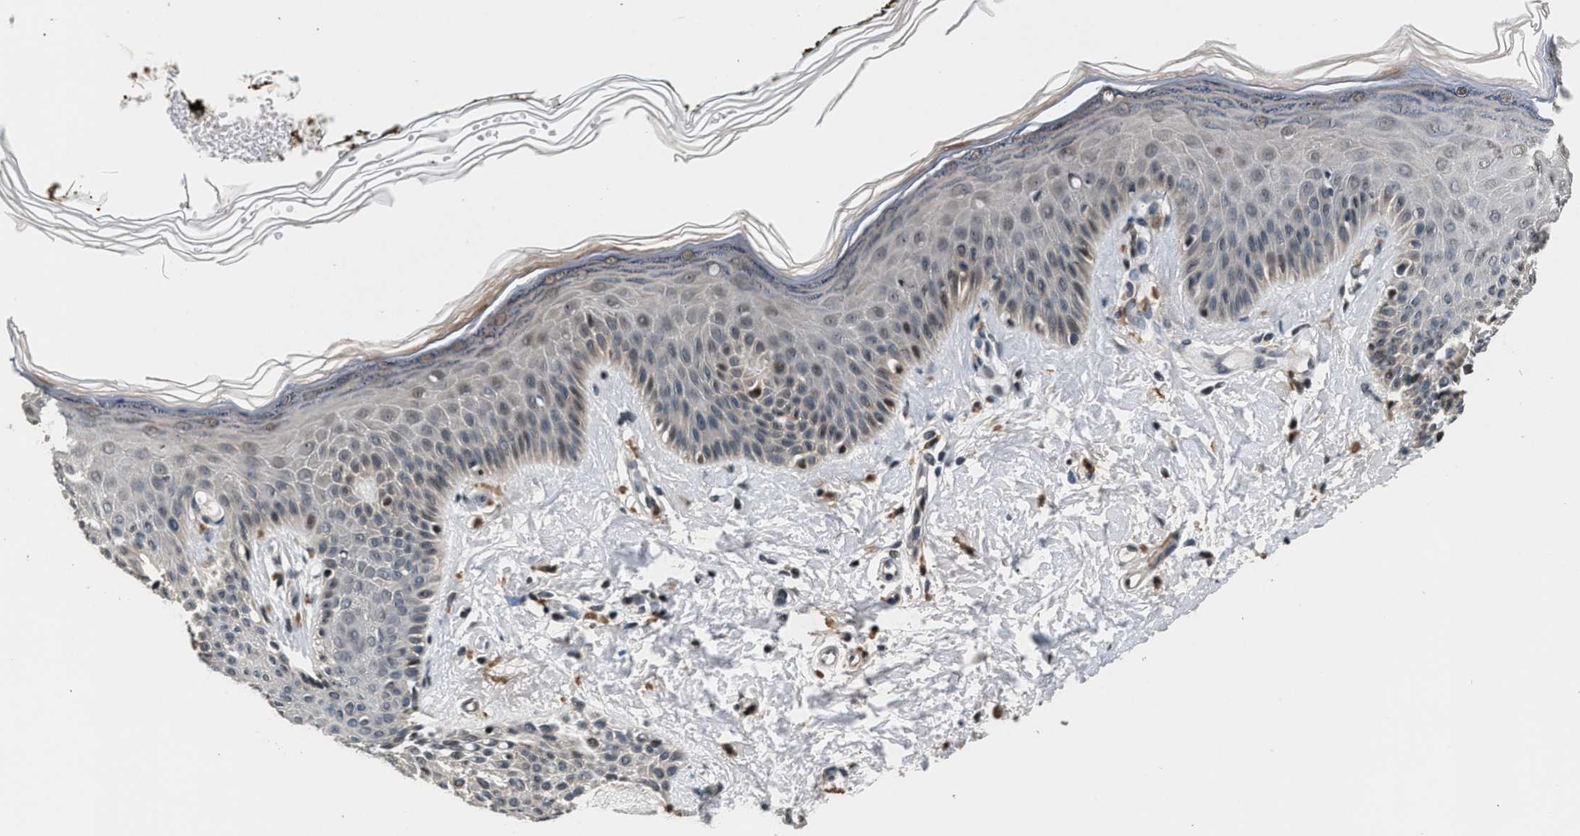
{"staining": {"intensity": "moderate", "quantity": ">75%", "location": "cytoplasmic/membranous,nuclear"}, "tissue": "skin", "cell_type": "Fibroblasts", "image_type": "normal", "snomed": [{"axis": "morphology", "description": "Normal tissue, NOS"}, {"axis": "topography", "description": "Skin"}, {"axis": "topography", "description": "Peripheral nerve tissue"}], "caption": "Immunohistochemistry (IHC) staining of benign skin, which demonstrates medium levels of moderate cytoplasmic/membranous,nuclear positivity in approximately >75% of fibroblasts indicating moderate cytoplasmic/membranous,nuclear protein staining. The staining was performed using DAB (brown) for protein detection and nuclei were counterstained in hematoxylin (blue).", "gene": "RBM33", "patient": {"sex": "male", "age": 24}}